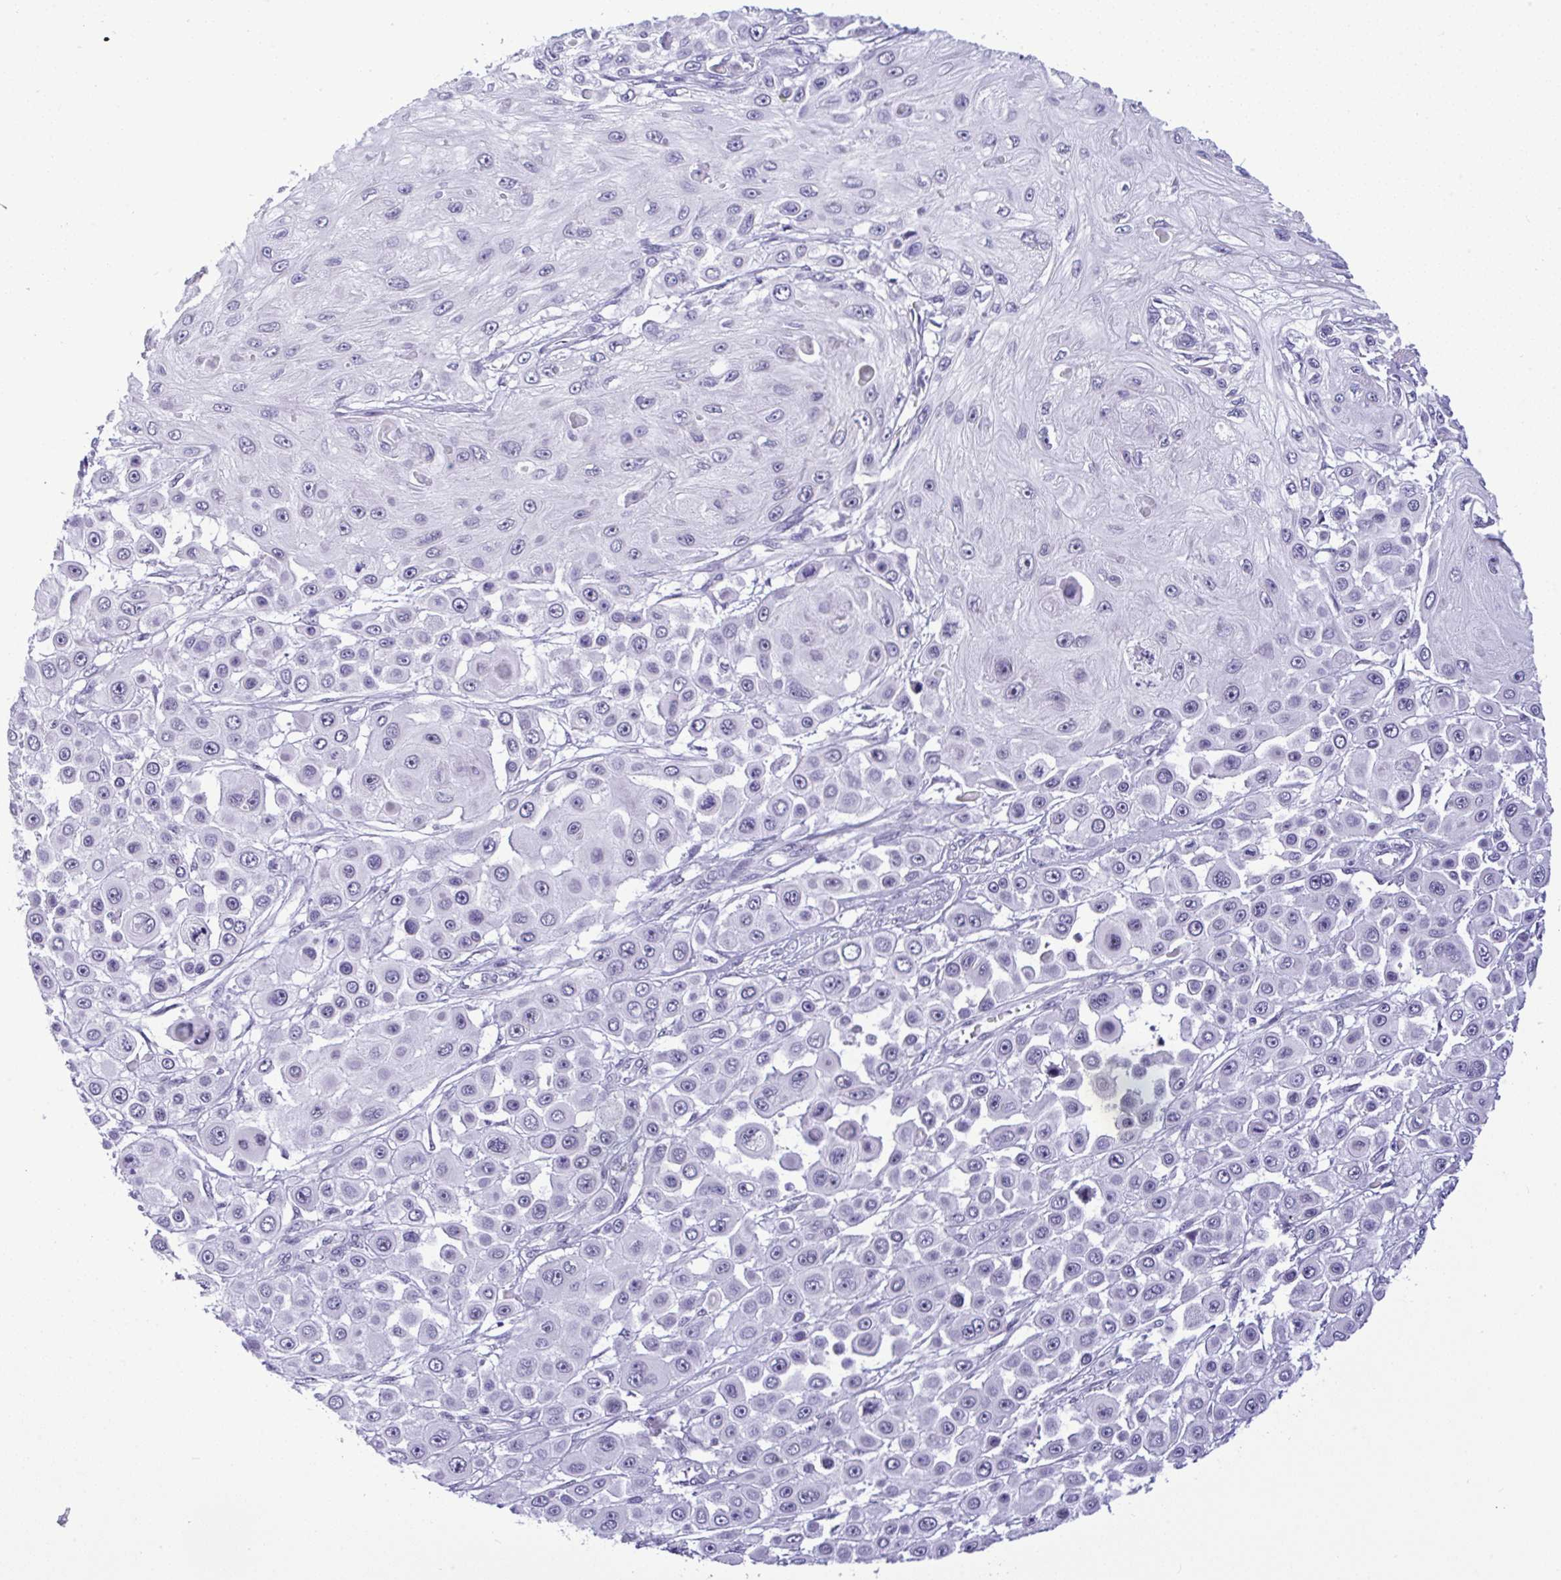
{"staining": {"intensity": "negative", "quantity": "none", "location": "none"}, "tissue": "skin cancer", "cell_type": "Tumor cells", "image_type": "cancer", "snomed": [{"axis": "morphology", "description": "Squamous cell carcinoma, NOS"}, {"axis": "topography", "description": "Skin"}], "caption": "Immunohistochemical staining of human skin cancer demonstrates no significant staining in tumor cells.", "gene": "YBX2", "patient": {"sex": "male", "age": 67}}